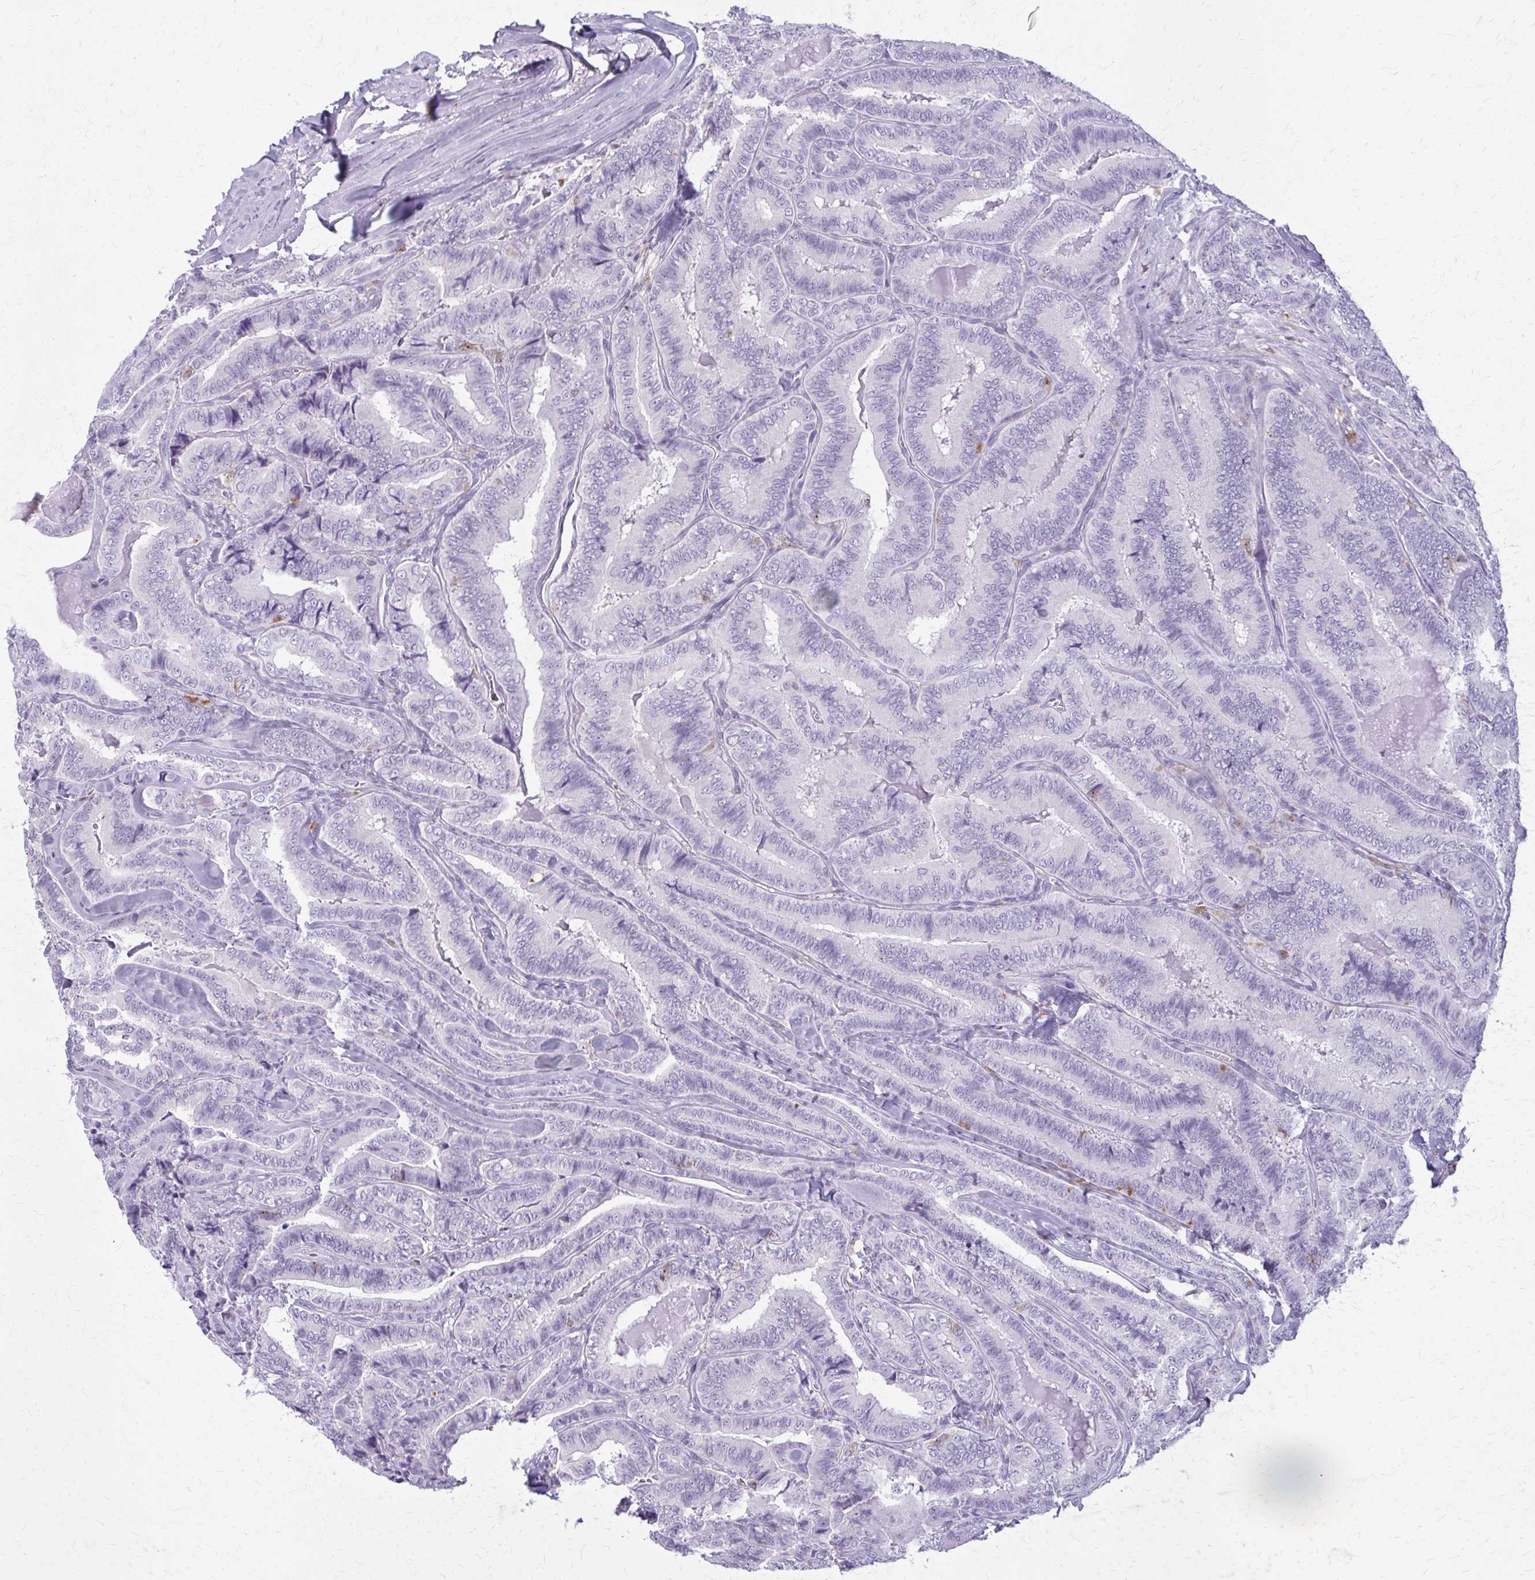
{"staining": {"intensity": "negative", "quantity": "none", "location": "none"}, "tissue": "thyroid cancer", "cell_type": "Tumor cells", "image_type": "cancer", "snomed": [{"axis": "morphology", "description": "Papillary adenocarcinoma, NOS"}, {"axis": "topography", "description": "Thyroid gland"}], "caption": "There is no significant positivity in tumor cells of thyroid cancer.", "gene": "CARD9", "patient": {"sex": "male", "age": 61}}